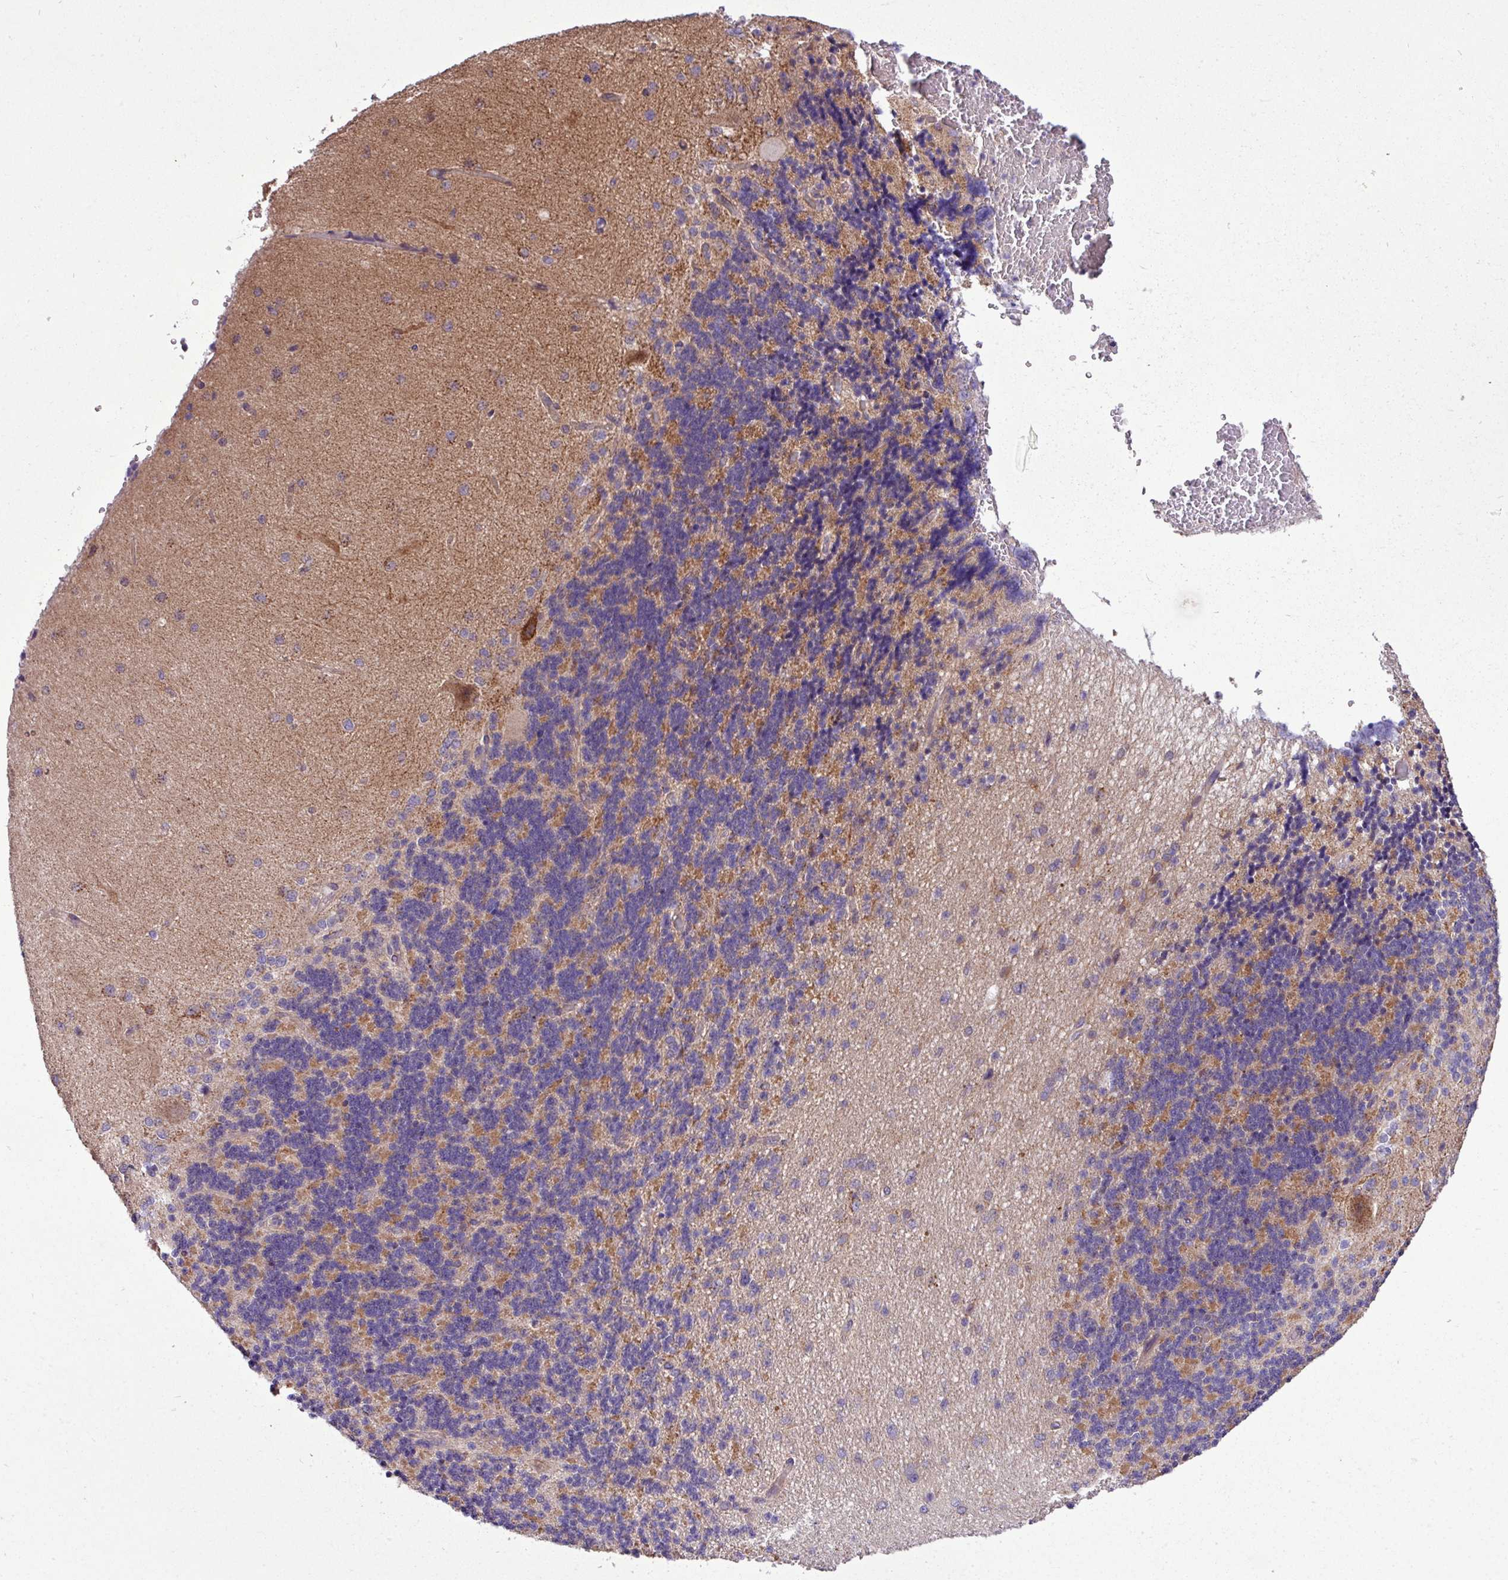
{"staining": {"intensity": "moderate", "quantity": "25%-75%", "location": "cytoplasmic/membranous"}, "tissue": "cerebellum", "cell_type": "Cells in granular layer", "image_type": "normal", "snomed": [{"axis": "morphology", "description": "Normal tissue, NOS"}, {"axis": "topography", "description": "Cerebellum"}], "caption": "Normal cerebellum reveals moderate cytoplasmic/membranous positivity in about 25%-75% of cells in granular layer.", "gene": "TIMM10B", "patient": {"sex": "female", "age": 29}}